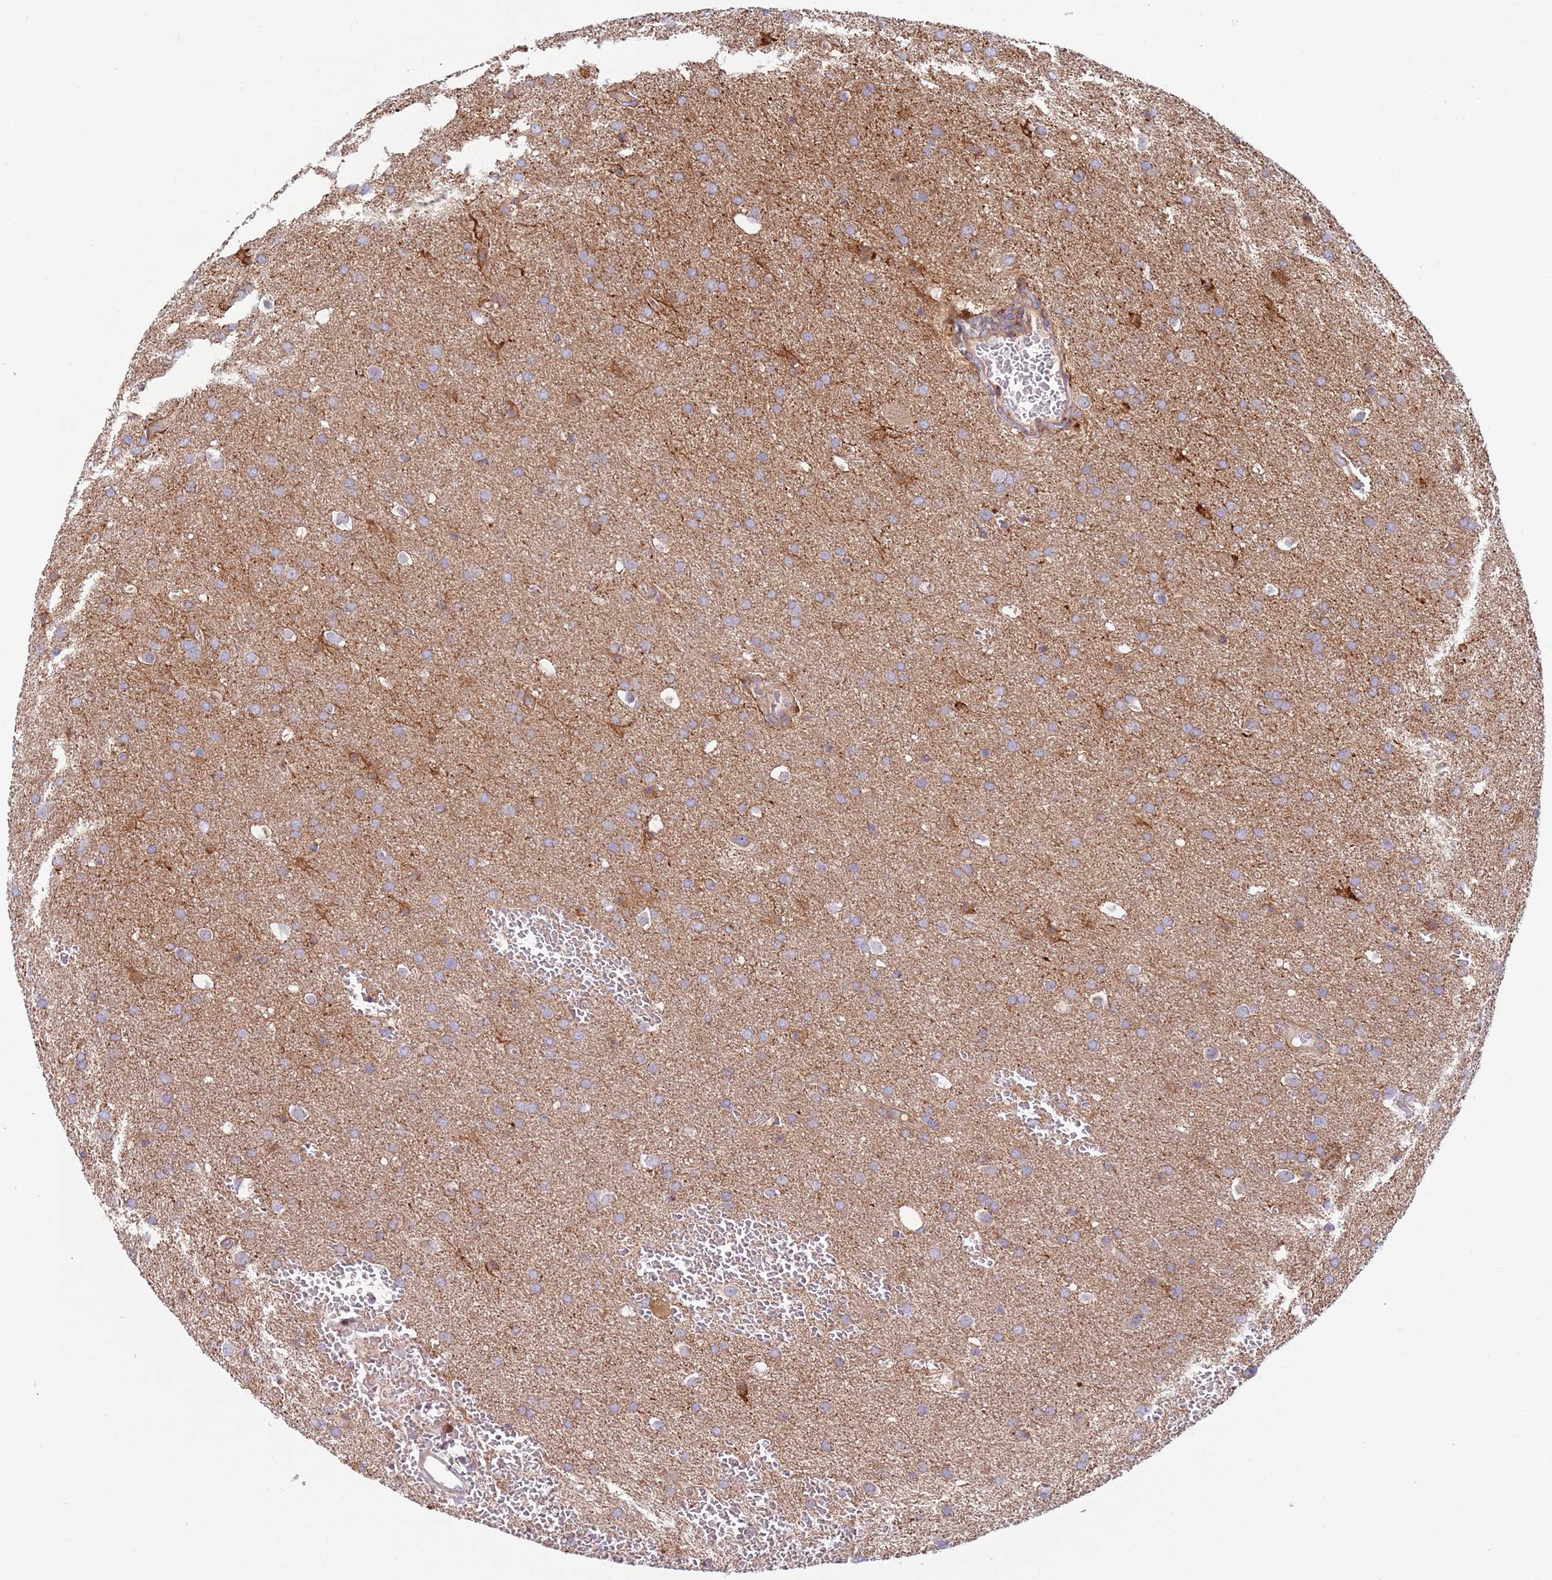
{"staining": {"intensity": "weak", "quantity": "<25%", "location": "cytoplasmic/membranous"}, "tissue": "glioma", "cell_type": "Tumor cells", "image_type": "cancer", "snomed": [{"axis": "morphology", "description": "Glioma, malignant, Low grade"}, {"axis": "topography", "description": "Brain"}], "caption": "An immunohistochemistry image of glioma is shown. There is no staining in tumor cells of glioma.", "gene": "ZMYM5", "patient": {"sex": "female", "age": 32}}